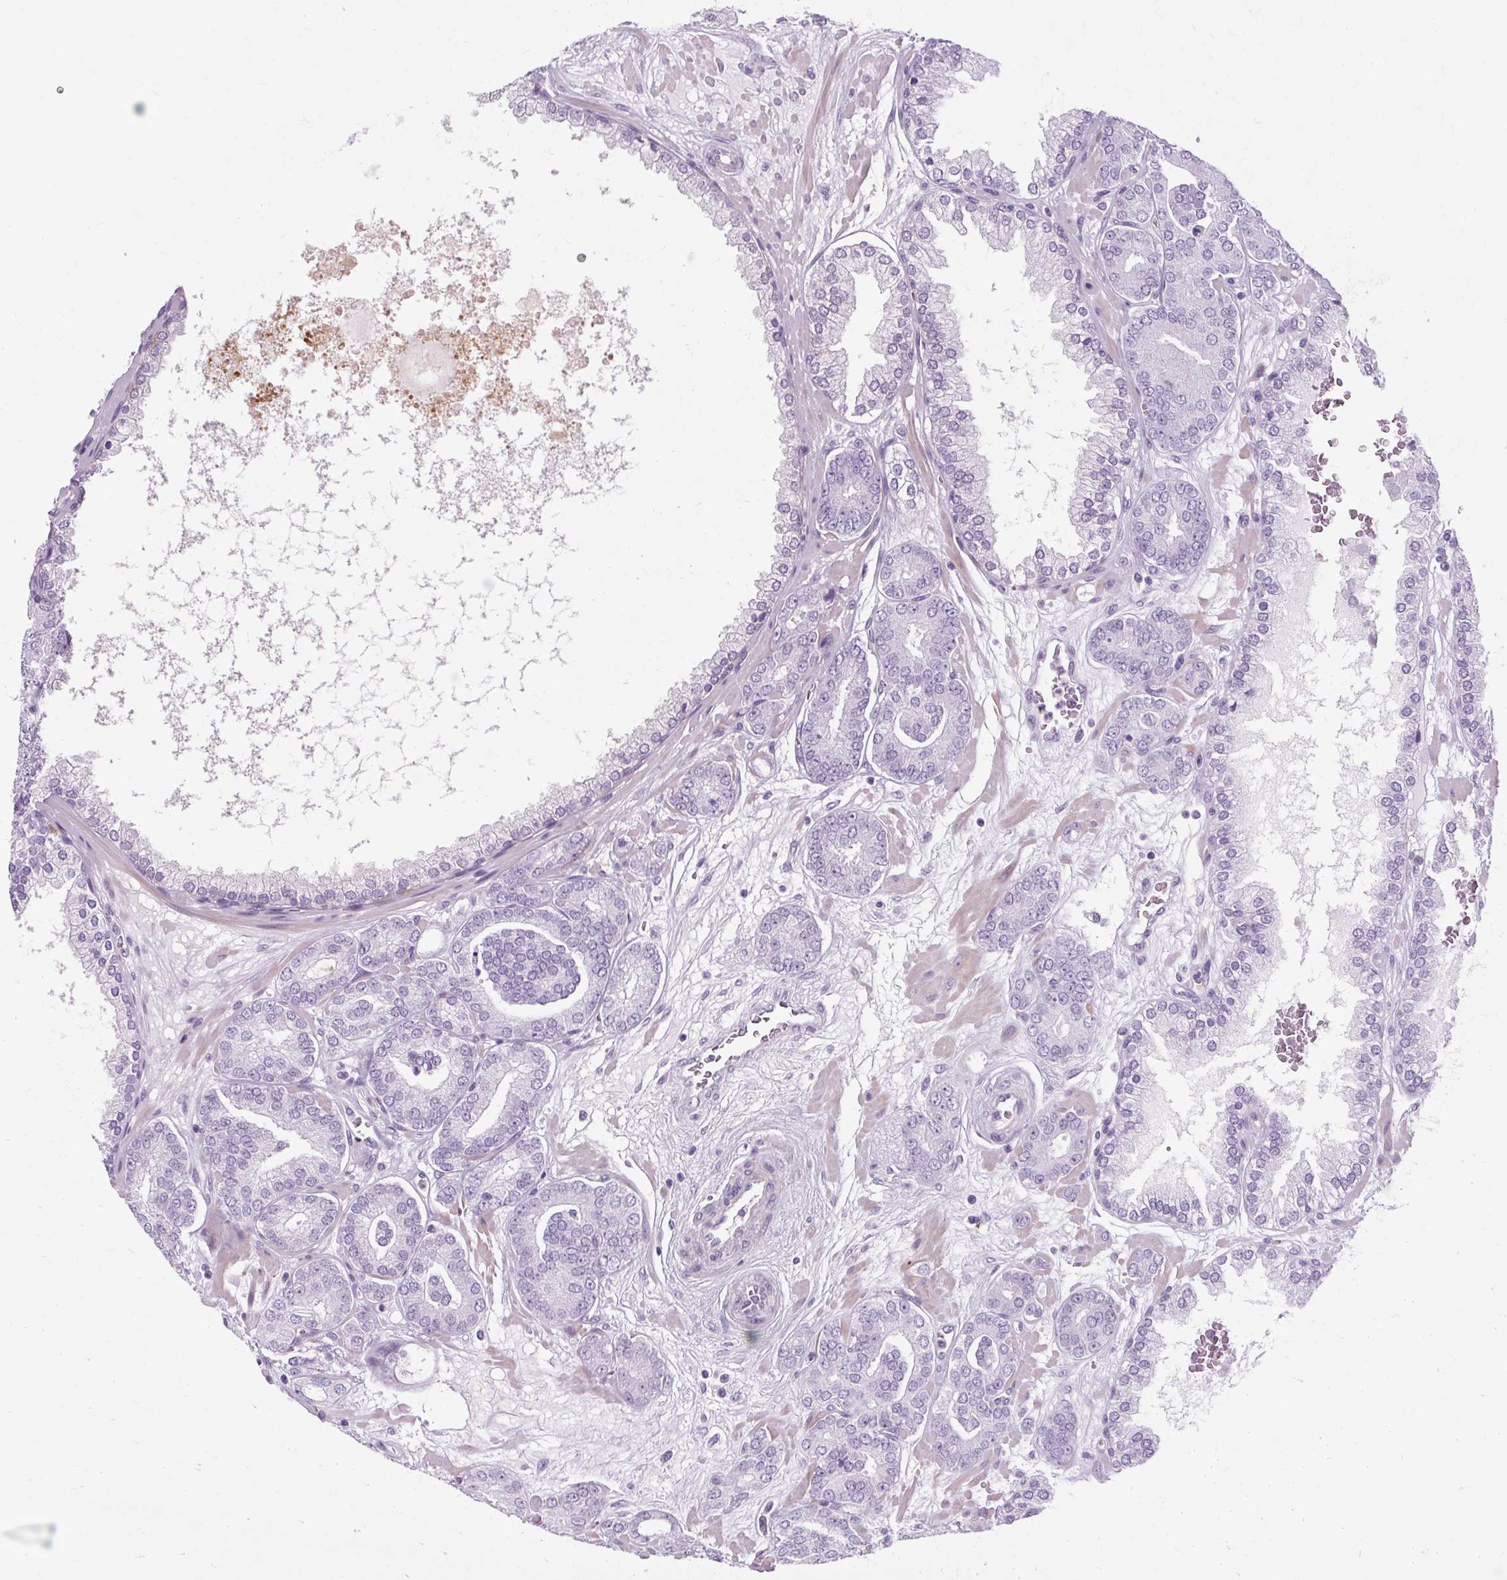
{"staining": {"intensity": "negative", "quantity": "none", "location": "none"}, "tissue": "prostate cancer", "cell_type": "Tumor cells", "image_type": "cancer", "snomed": [{"axis": "morphology", "description": "Adenocarcinoma, High grade"}, {"axis": "topography", "description": "Prostate"}], "caption": "The immunohistochemistry (IHC) photomicrograph has no significant staining in tumor cells of prostate cancer tissue.", "gene": "OOEP", "patient": {"sex": "male", "age": 66}}